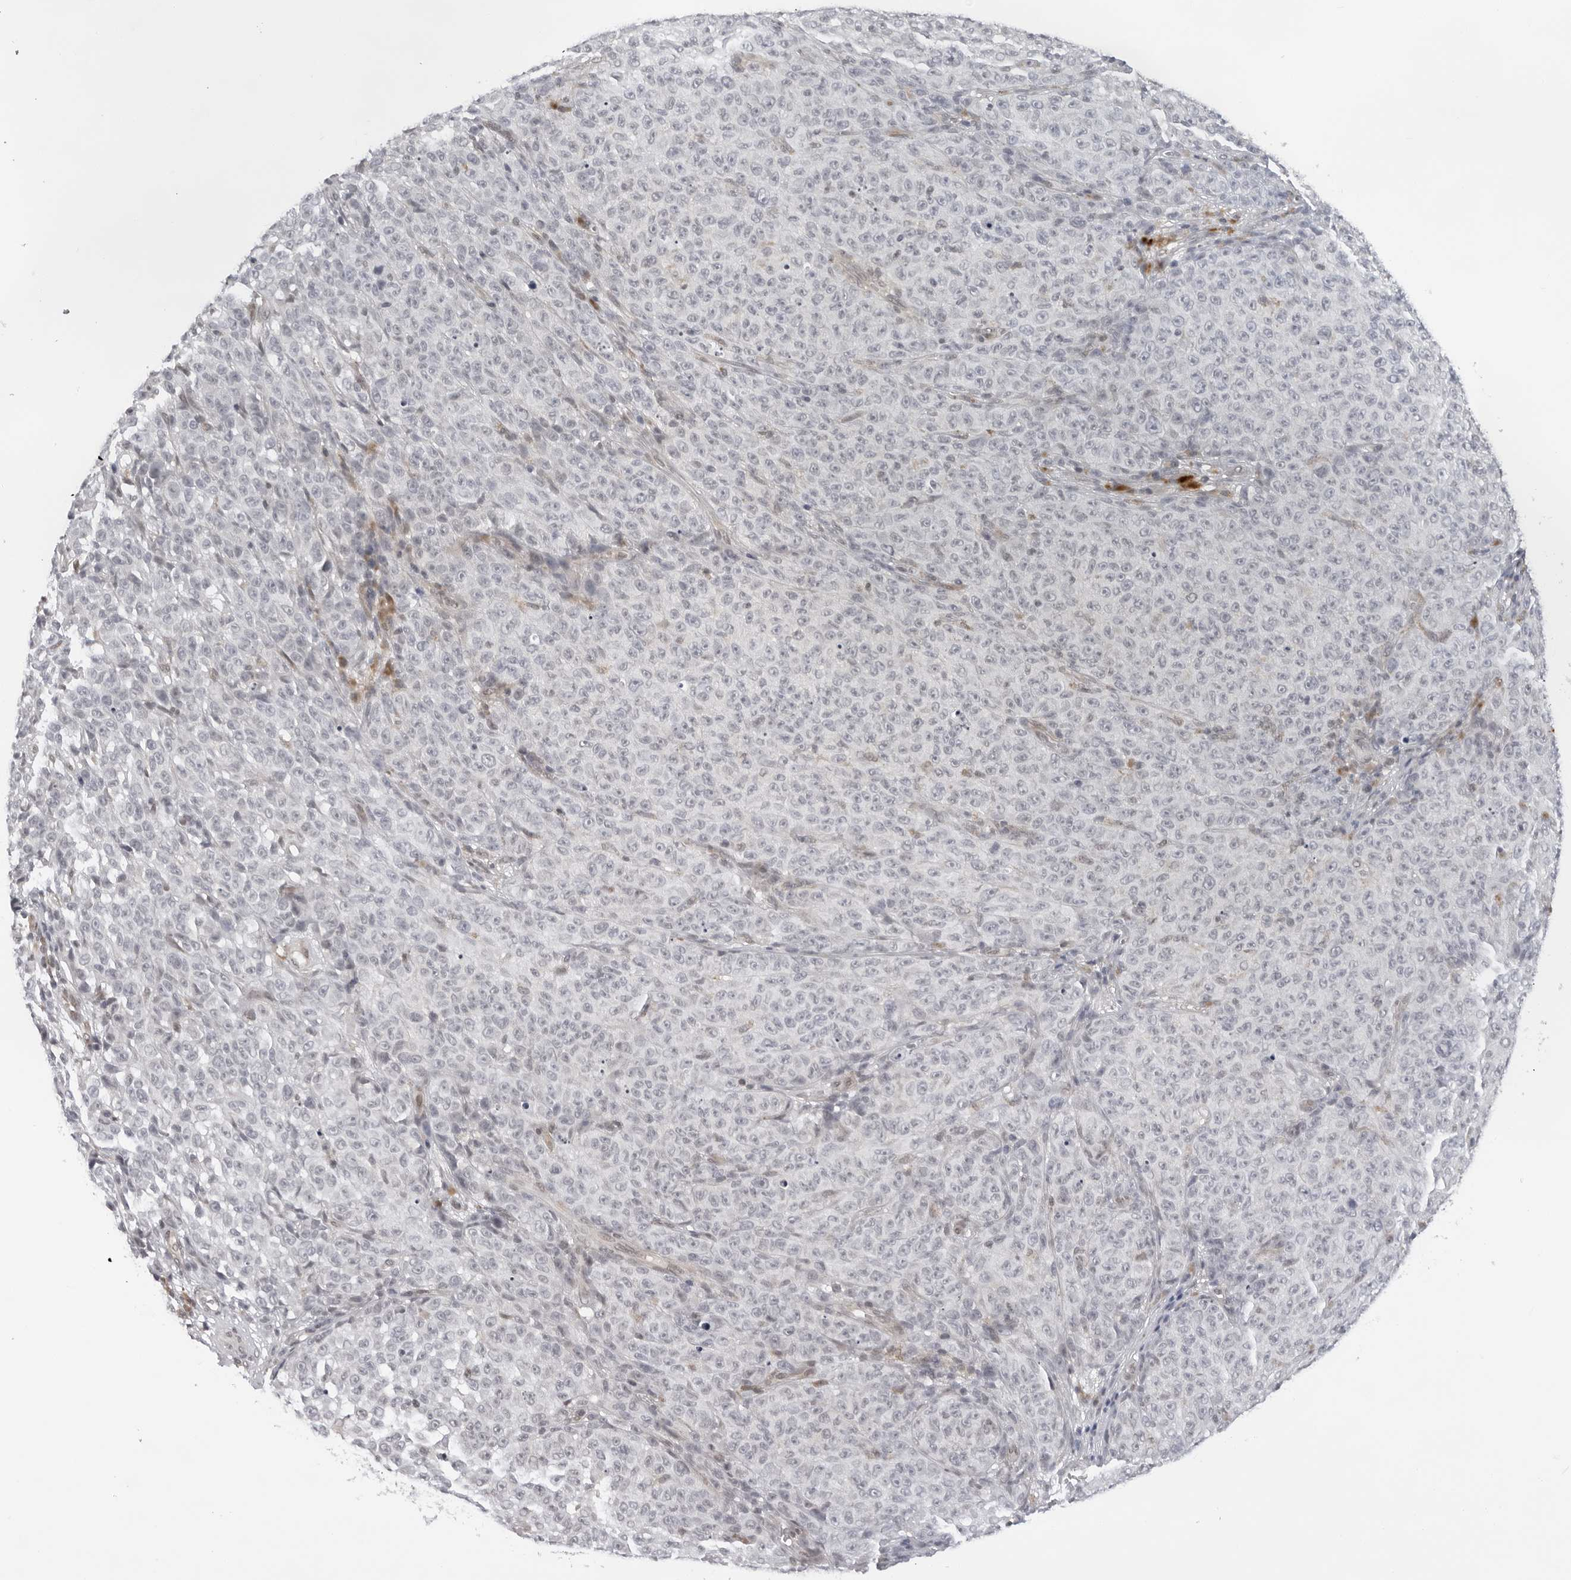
{"staining": {"intensity": "negative", "quantity": "none", "location": "none"}, "tissue": "melanoma", "cell_type": "Tumor cells", "image_type": "cancer", "snomed": [{"axis": "morphology", "description": "Malignant melanoma, NOS"}, {"axis": "topography", "description": "Skin"}], "caption": "There is no significant positivity in tumor cells of malignant melanoma.", "gene": "CASP7", "patient": {"sex": "female", "age": 82}}